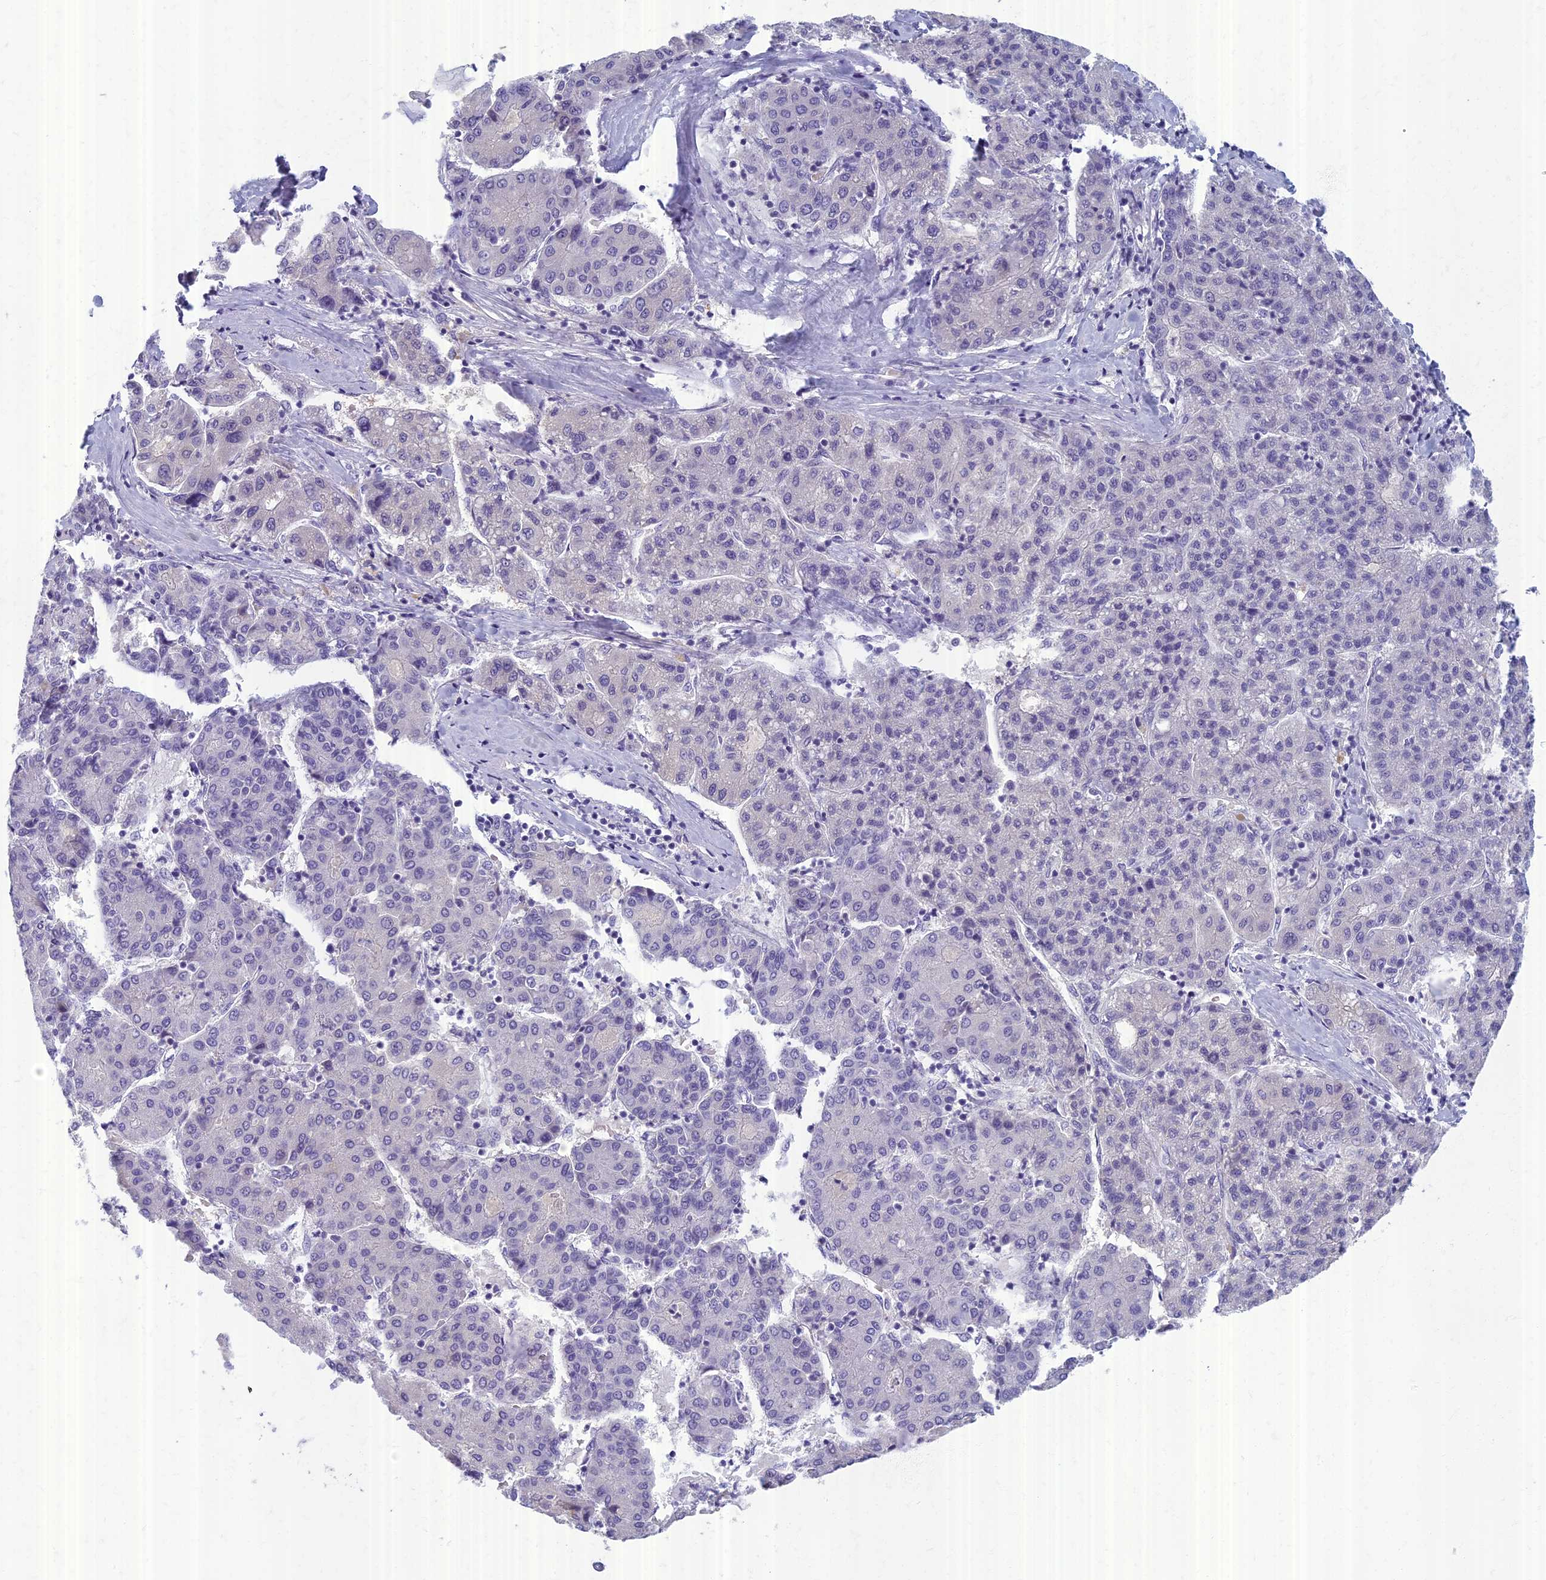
{"staining": {"intensity": "negative", "quantity": "none", "location": "none"}, "tissue": "liver cancer", "cell_type": "Tumor cells", "image_type": "cancer", "snomed": [{"axis": "morphology", "description": "Carcinoma, Hepatocellular, NOS"}, {"axis": "topography", "description": "Liver"}], "caption": "The histopathology image demonstrates no significant positivity in tumor cells of liver cancer (hepatocellular carcinoma). (Immunohistochemistry, brightfield microscopy, high magnification).", "gene": "AP4E1", "patient": {"sex": "male", "age": 65}}